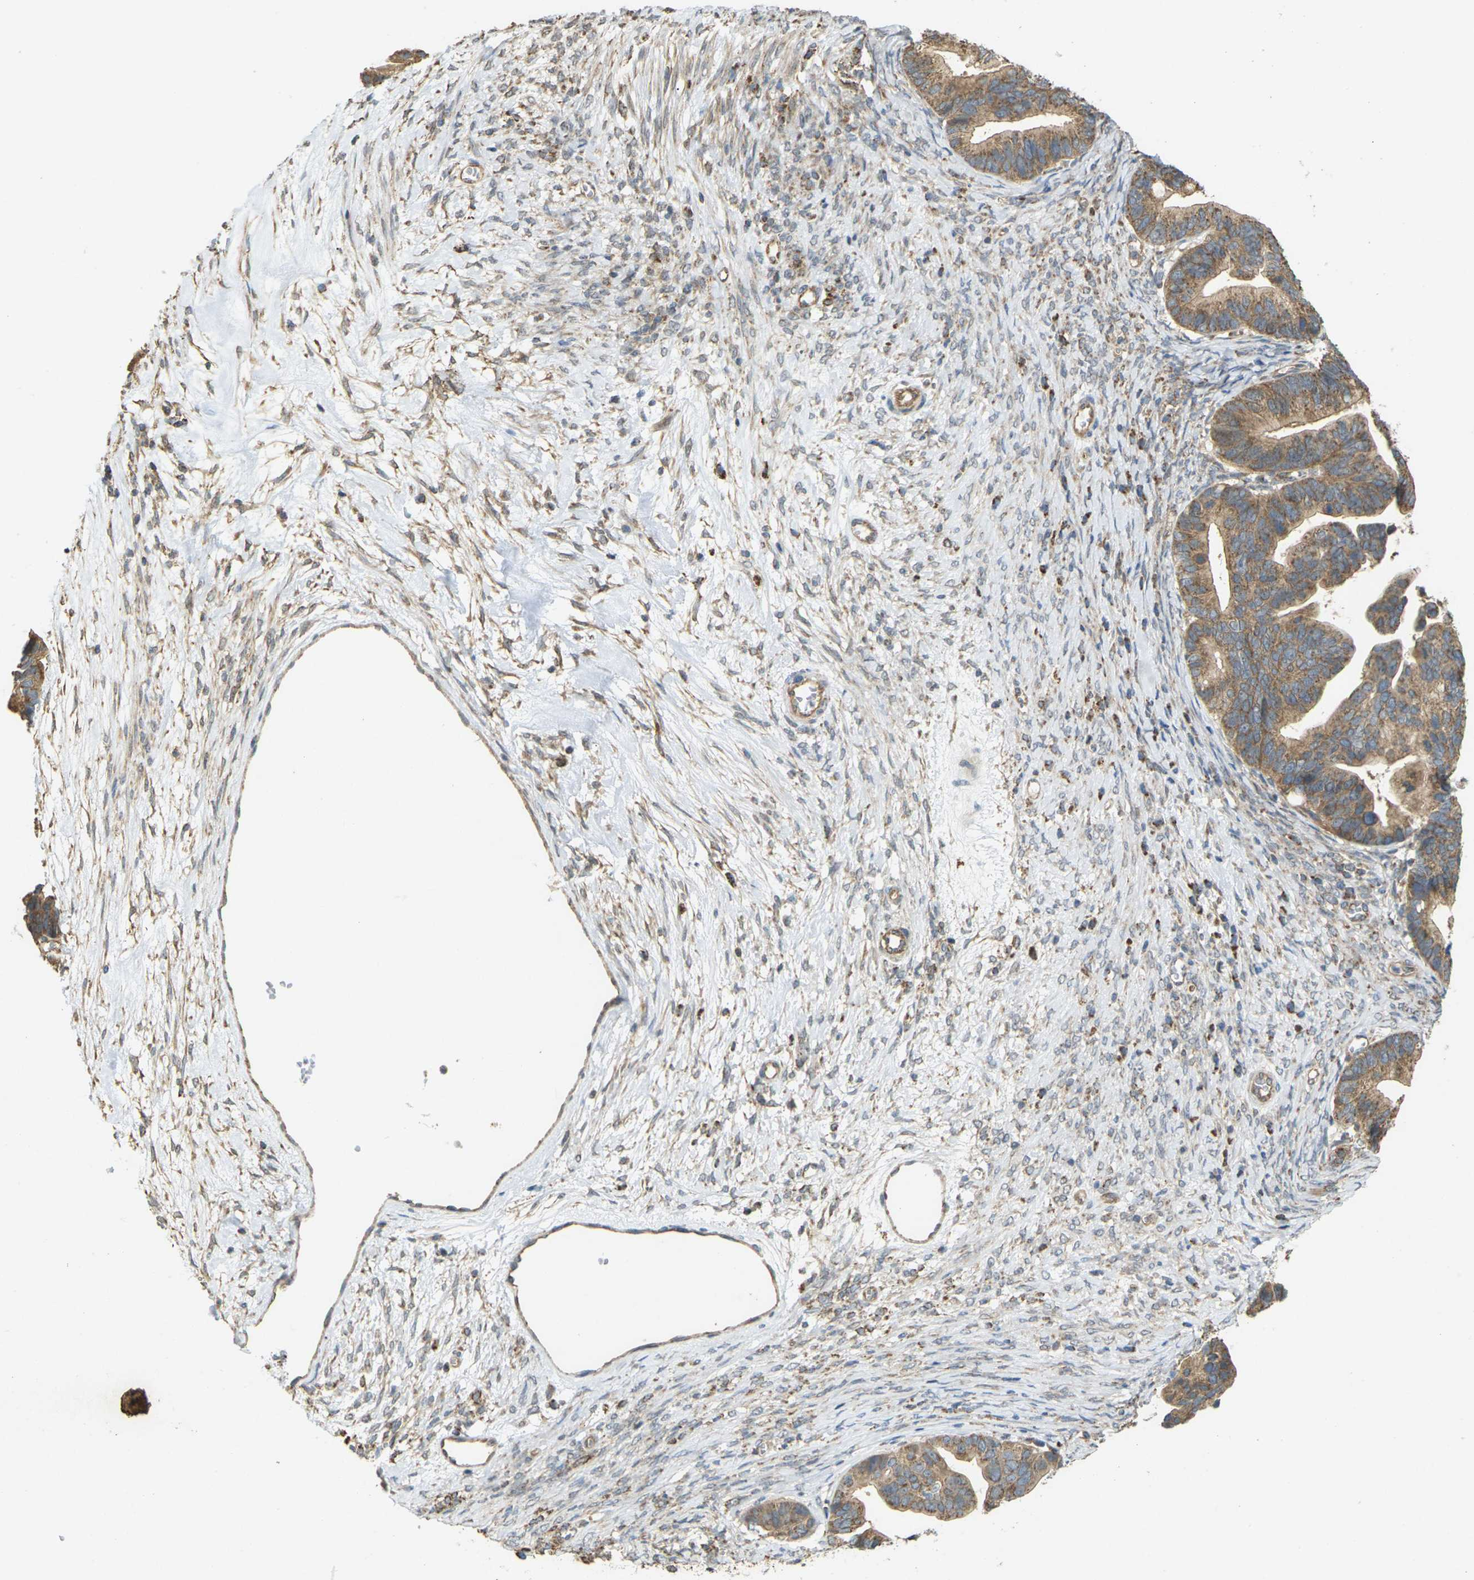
{"staining": {"intensity": "moderate", "quantity": ">75%", "location": "cytoplasmic/membranous"}, "tissue": "ovarian cancer", "cell_type": "Tumor cells", "image_type": "cancer", "snomed": [{"axis": "morphology", "description": "Cystadenocarcinoma, serous, NOS"}, {"axis": "topography", "description": "Ovary"}], "caption": "Approximately >75% of tumor cells in ovarian cancer exhibit moderate cytoplasmic/membranous protein positivity as visualized by brown immunohistochemical staining.", "gene": "KSR1", "patient": {"sex": "female", "age": 56}}